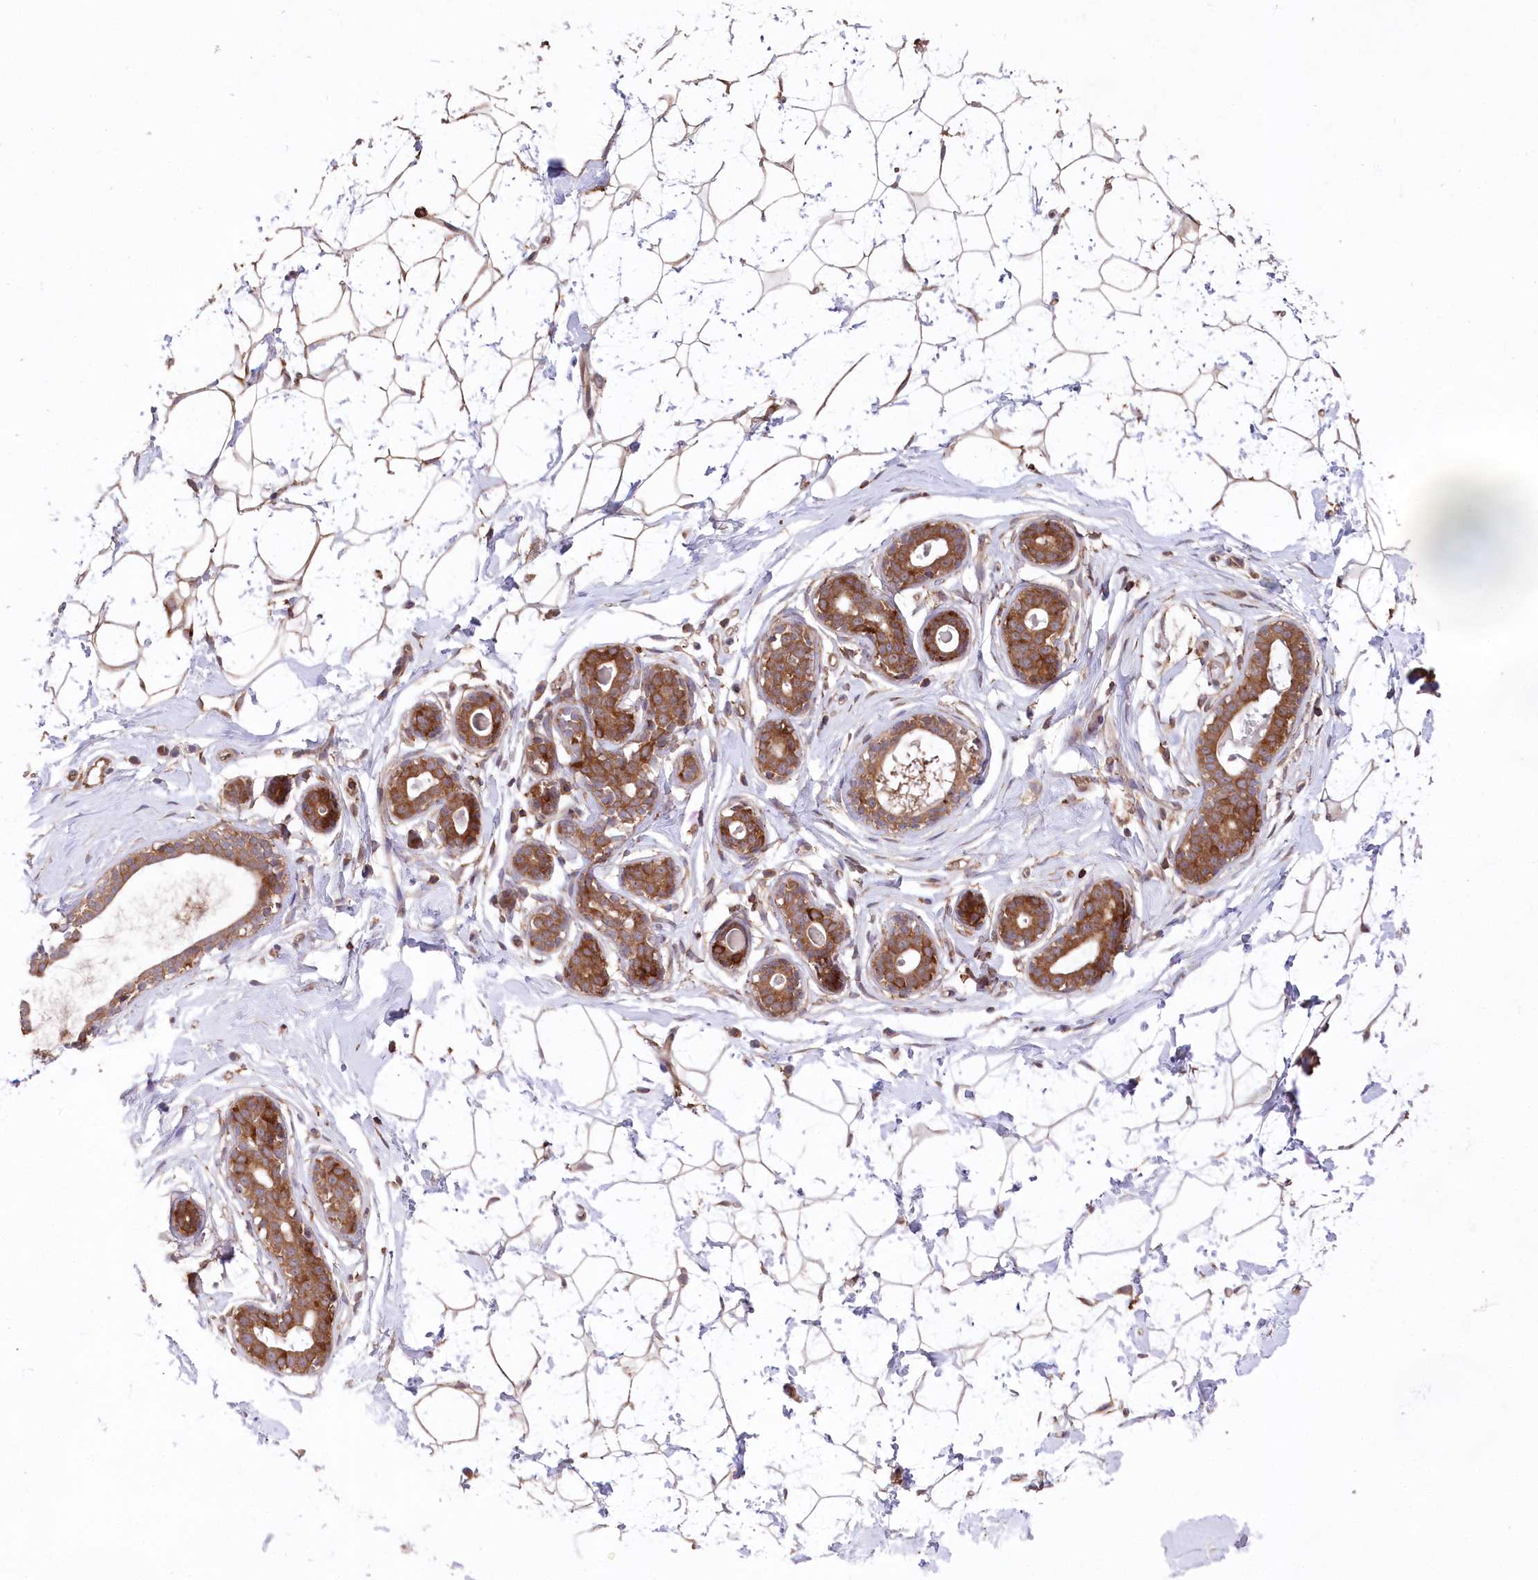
{"staining": {"intensity": "moderate", "quantity": "25%-75%", "location": "cytoplasmic/membranous"}, "tissue": "breast", "cell_type": "Adipocytes", "image_type": "normal", "snomed": [{"axis": "morphology", "description": "Normal tissue, NOS"}, {"axis": "morphology", "description": "Adenoma, NOS"}, {"axis": "topography", "description": "Breast"}], "caption": "The photomicrograph demonstrates immunohistochemical staining of unremarkable breast. There is moderate cytoplasmic/membranous positivity is identified in approximately 25%-75% of adipocytes.", "gene": "PPP1R21", "patient": {"sex": "female", "age": 23}}